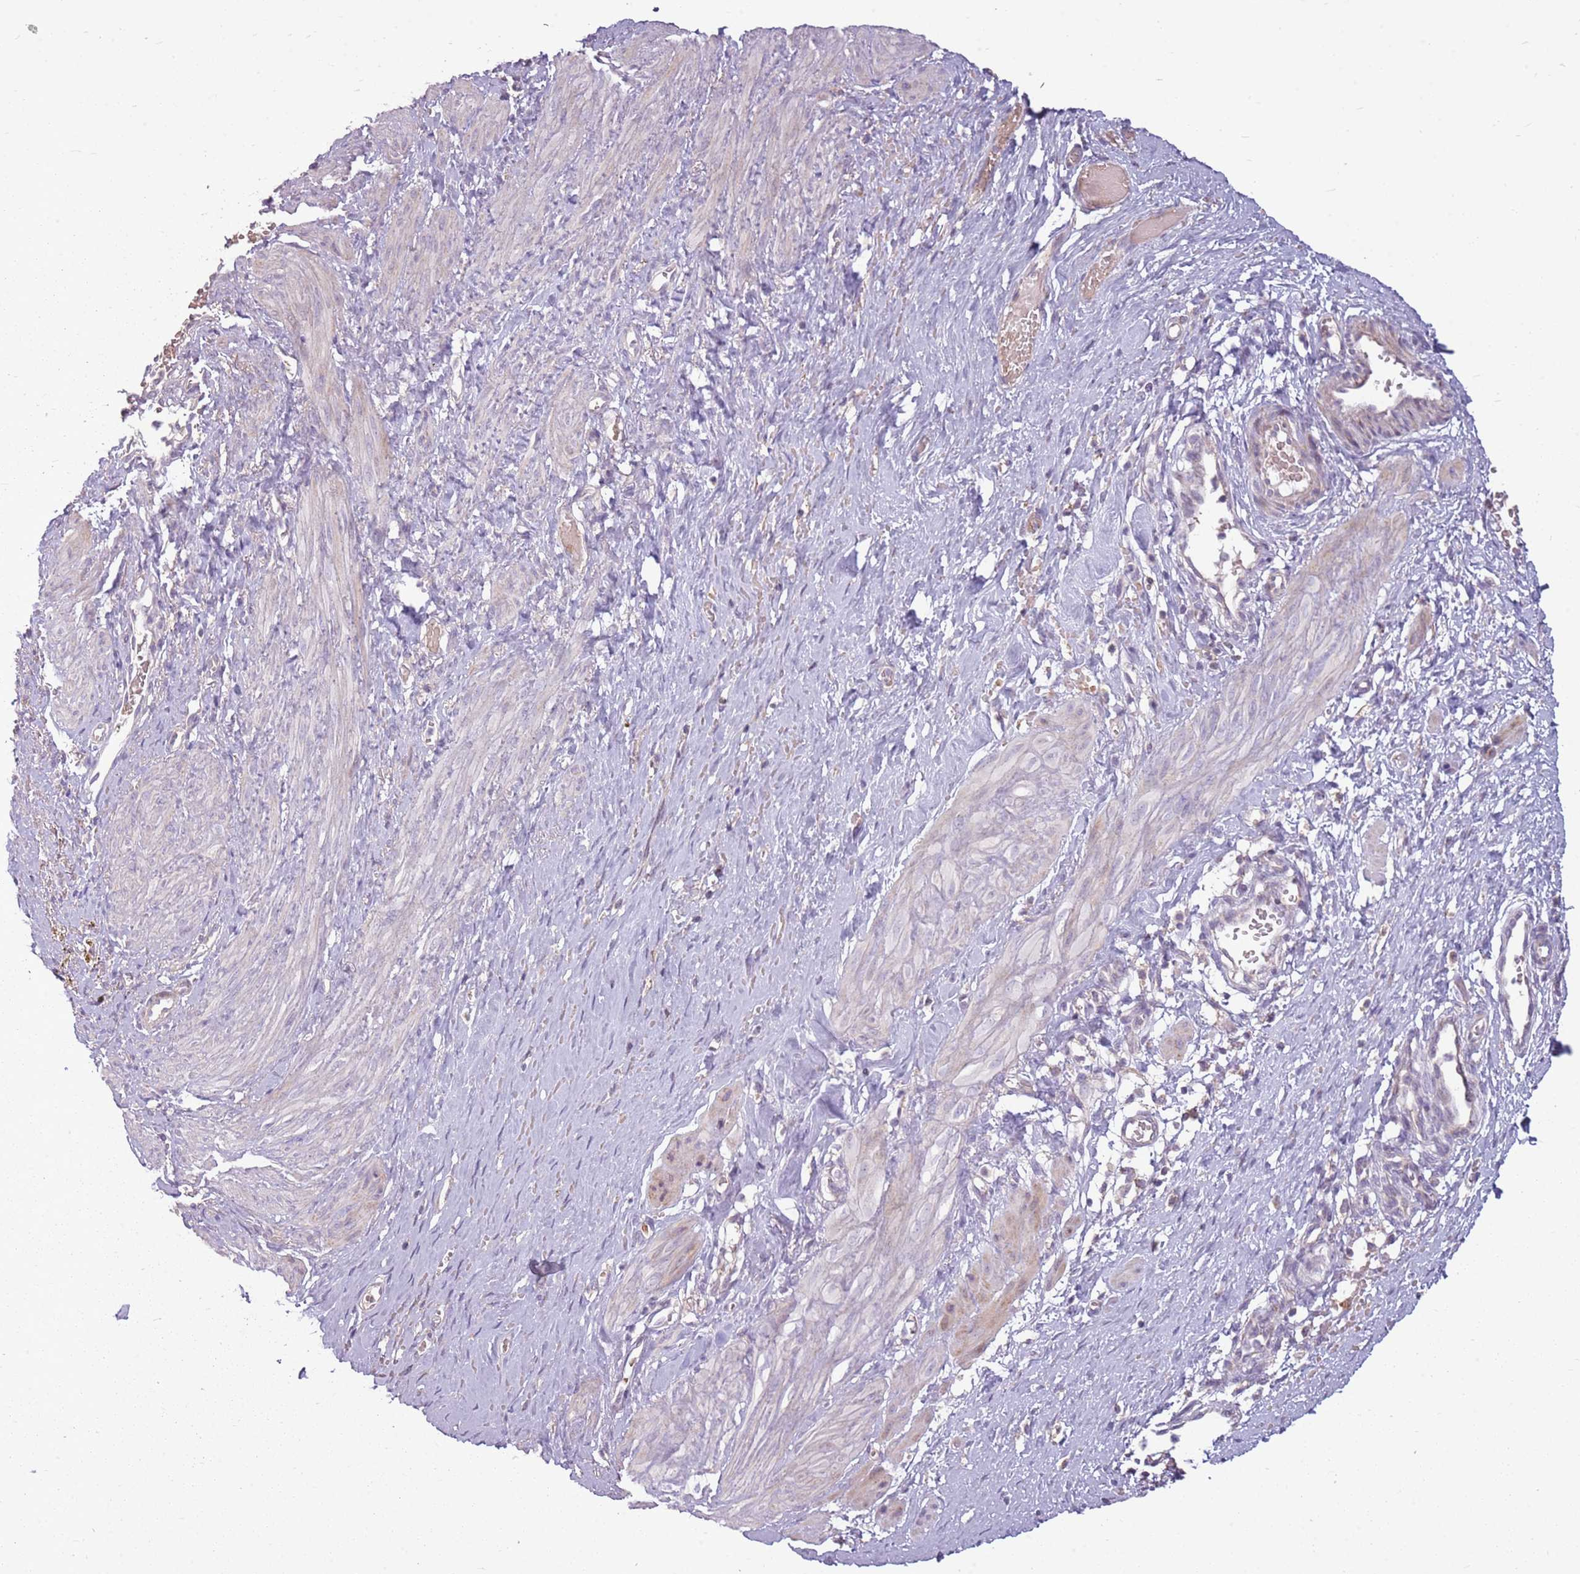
{"staining": {"intensity": "weak", "quantity": "<25%", "location": "cytoplasmic/membranous"}, "tissue": "smooth muscle", "cell_type": "Smooth muscle cells", "image_type": "normal", "snomed": [{"axis": "morphology", "description": "Normal tissue, NOS"}, {"axis": "topography", "description": "Endometrium"}], "caption": "A histopathology image of smooth muscle stained for a protein shows no brown staining in smooth muscle cells.", "gene": "ZNF530", "patient": {"sex": "female", "age": 33}}